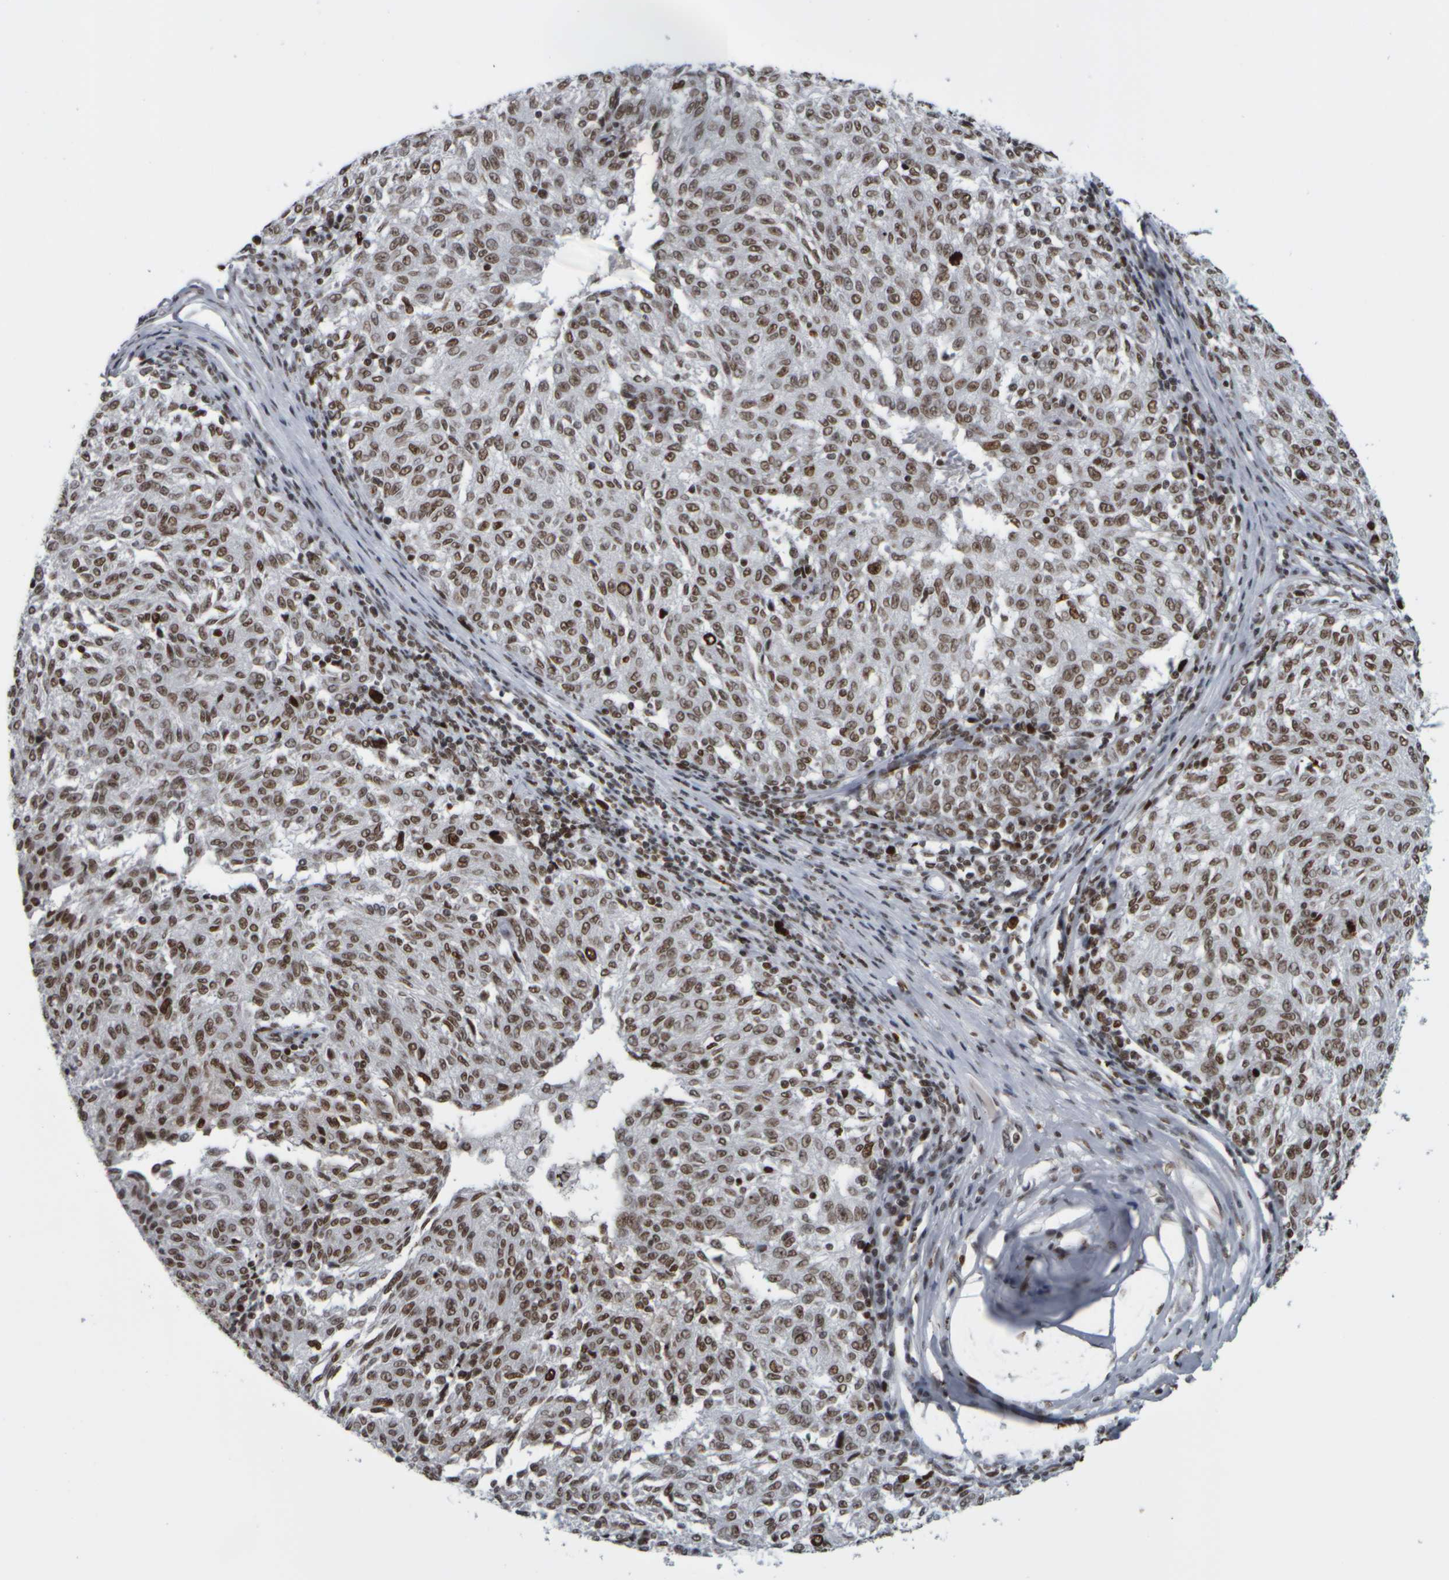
{"staining": {"intensity": "moderate", "quantity": ">75%", "location": "nuclear"}, "tissue": "melanoma", "cell_type": "Tumor cells", "image_type": "cancer", "snomed": [{"axis": "morphology", "description": "Malignant melanoma, NOS"}, {"axis": "topography", "description": "Skin"}], "caption": "Brown immunohistochemical staining in malignant melanoma exhibits moderate nuclear positivity in about >75% of tumor cells. (DAB IHC, brown staining for protein, blue staining for nuclei).", "gene": "TOP2B", "patient": {"sex": "female", "age": 72}}